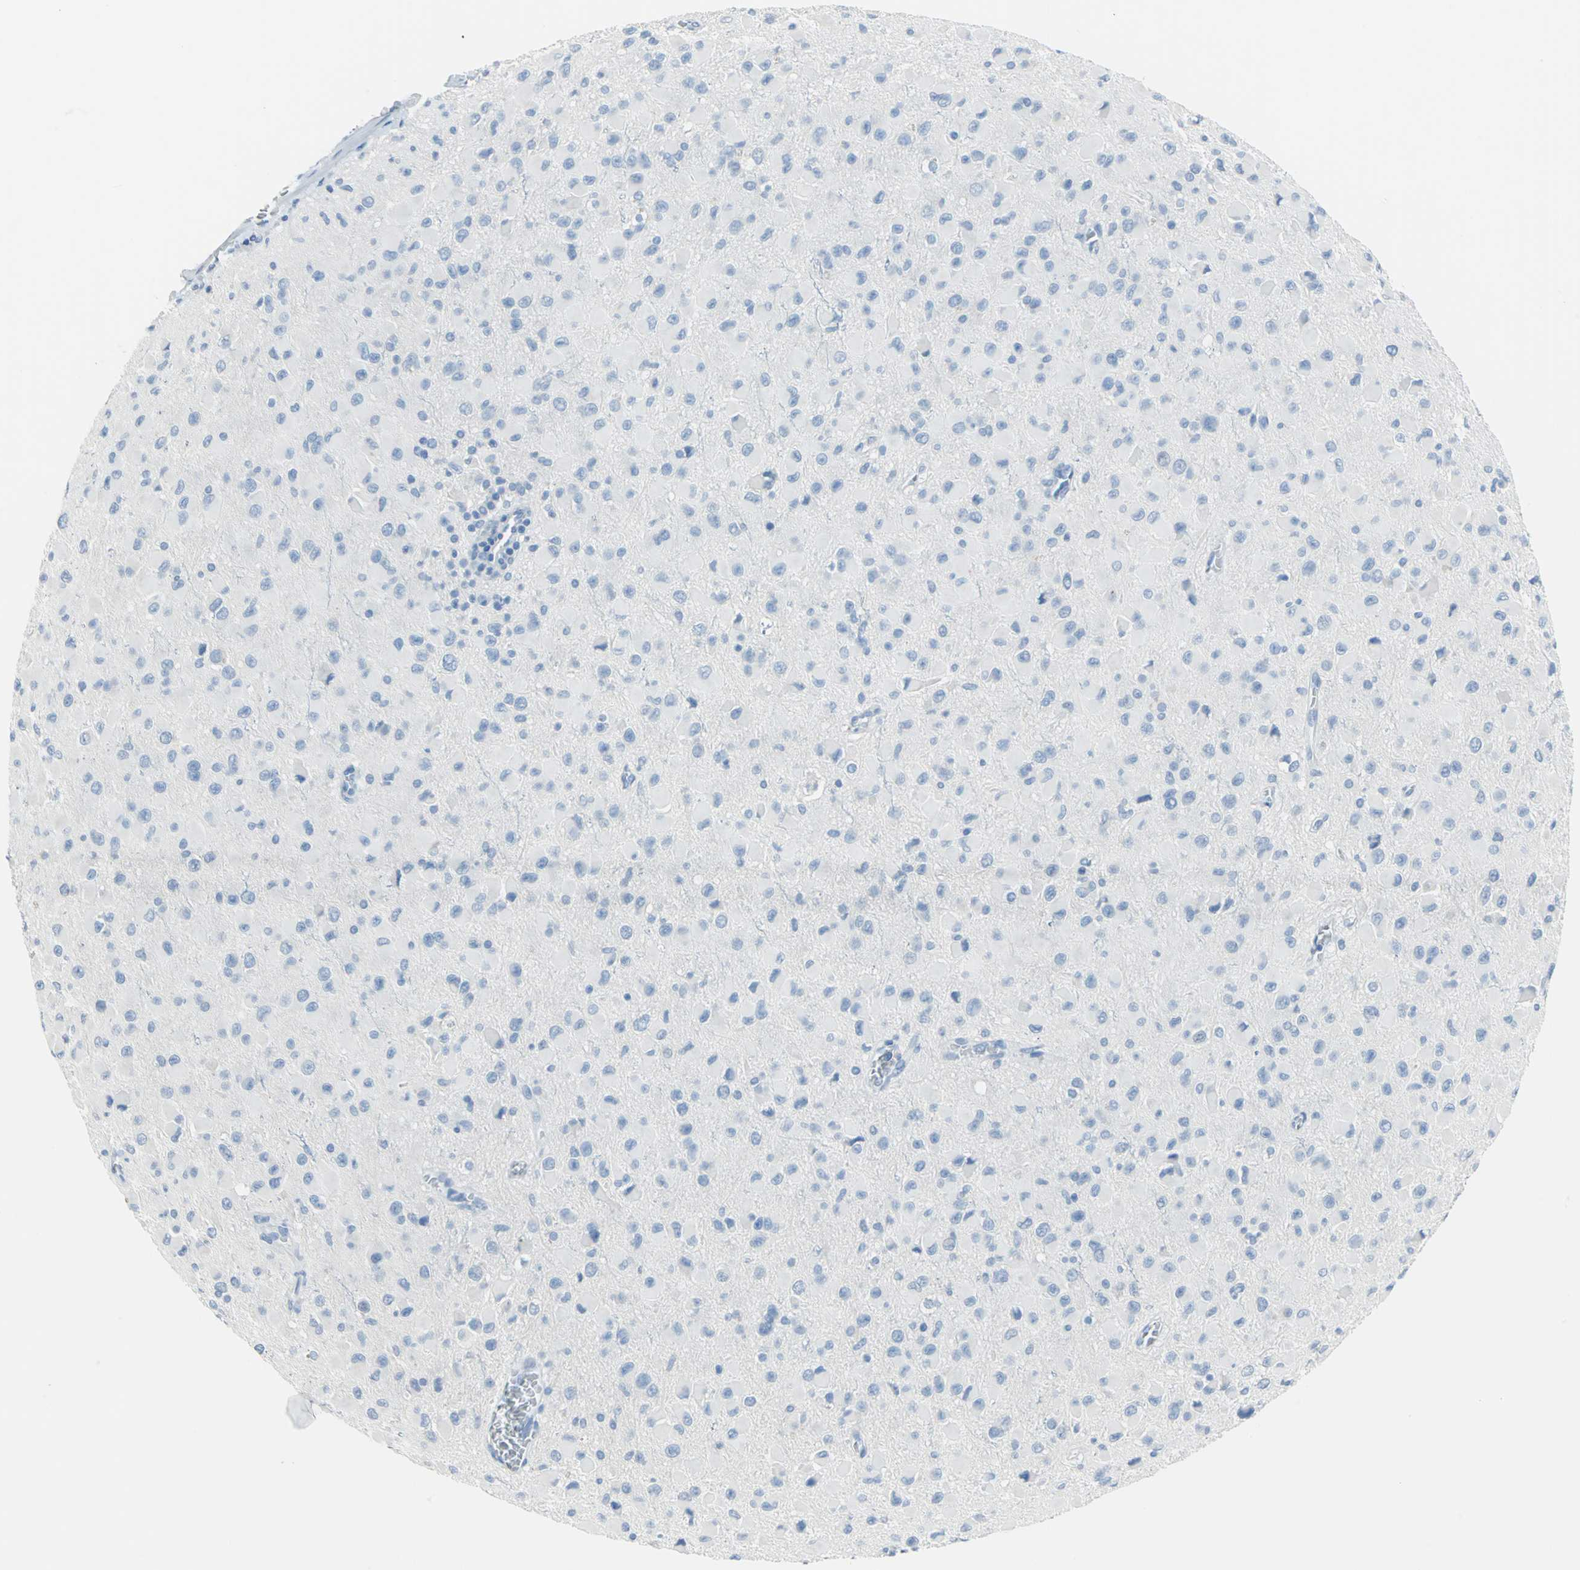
{"staining": {"intensity": "negative", "quantity": "none", "location": "none"}, "tissue": "glioma", "cell_type": "Tumor cells", "image_type": "cancer", "snomed": [{"axis": "morphology", "description": "Glioma, malignant, Low grade"}, {"axis": "topography", "description": "Brain"}], "caption": "Immunohistochemistry micrograph of human malignant glioma (low-grade) stained for a protein (brown), which displays no staining in tumor cells.", "gene": "PKLR", "patient": {"sex": "male", "age": 42}}